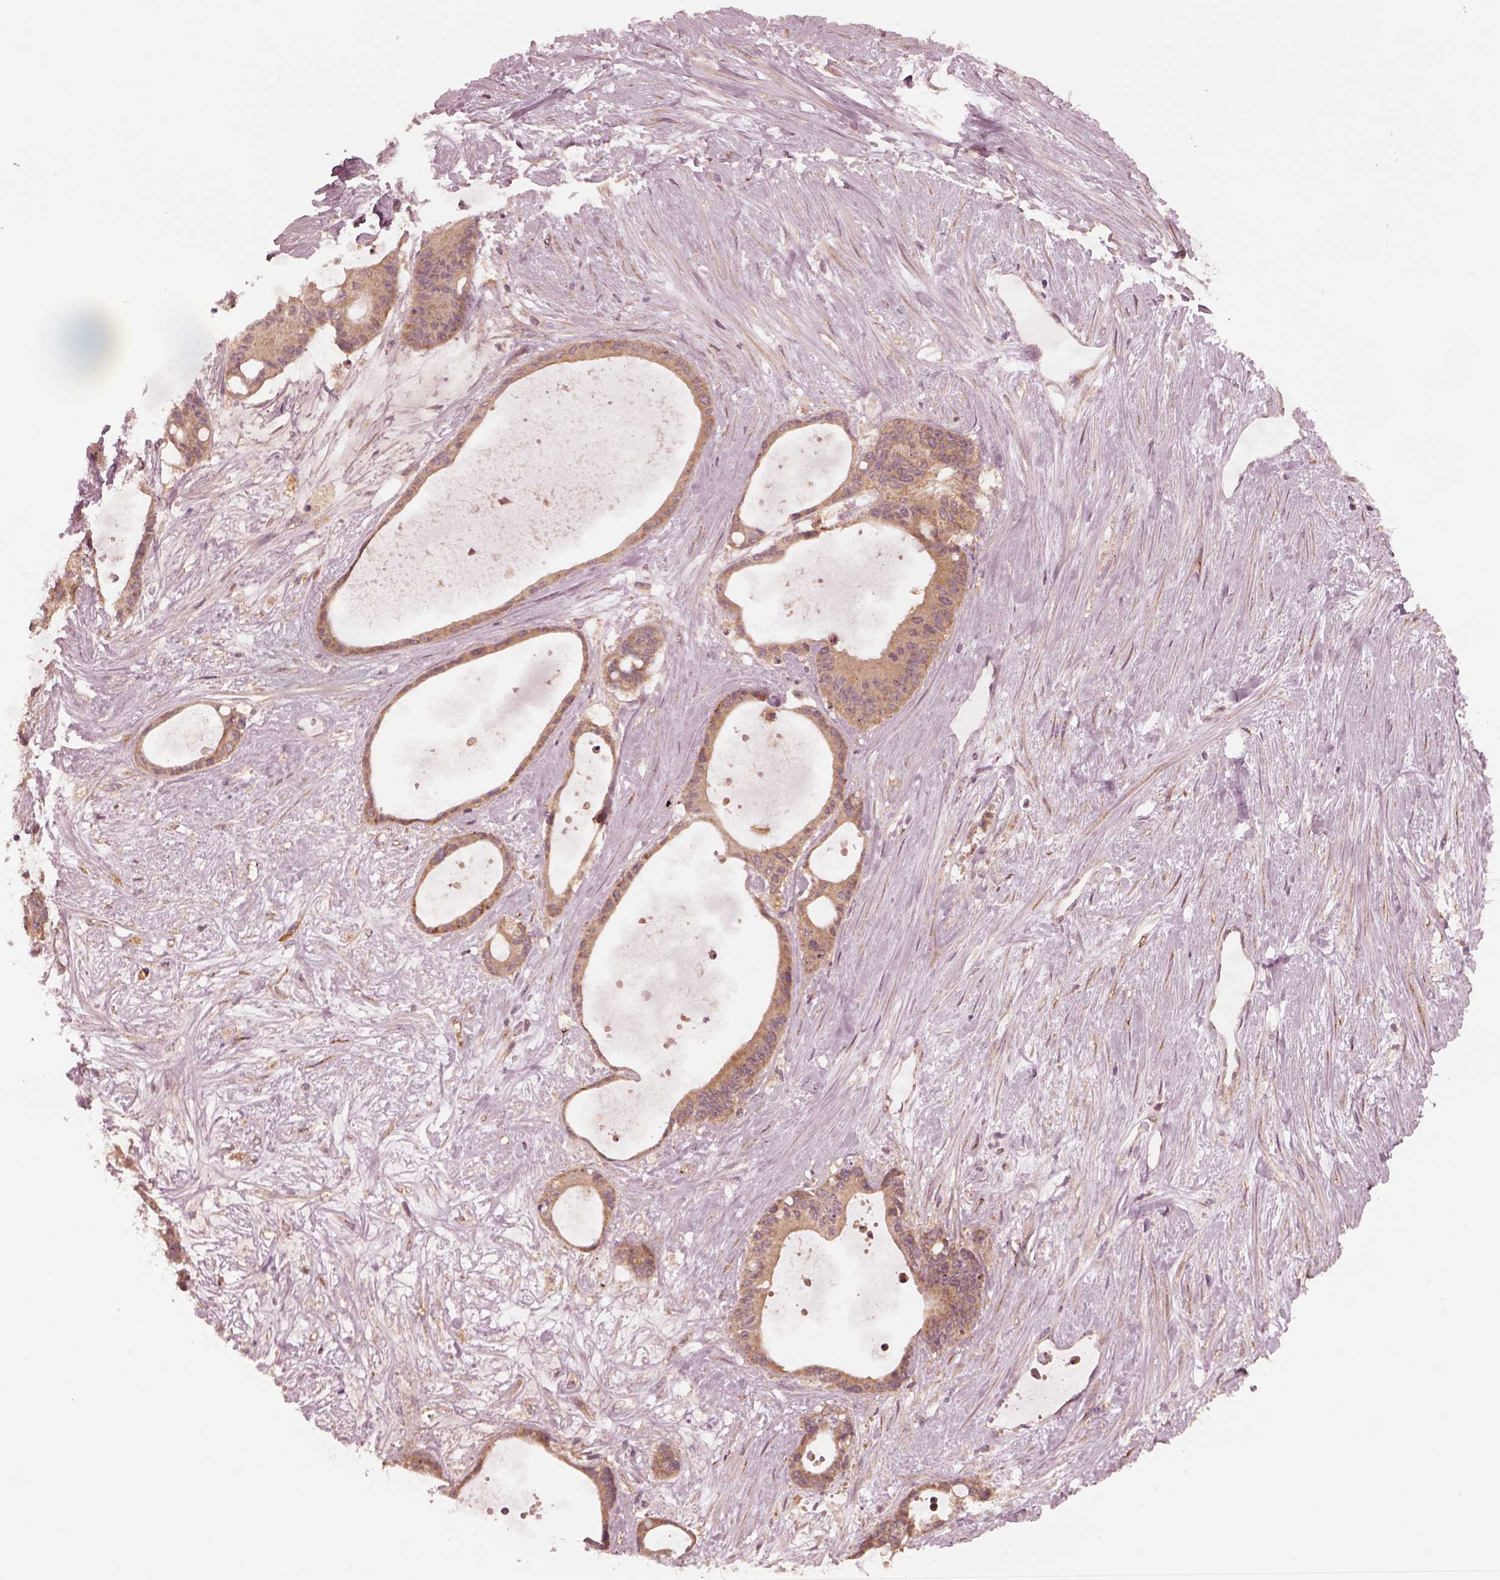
{"staining": {"intensity": "weak", "quantity": ">75%", "location": "cytoplasmic/membranous"}, "tissue": "liver cancer", "cell_type": "Tumor cells", "image_type": "cancer", "snomed": [{"axis": "morphology", "description": "Normal tissue, NOS"}, {"axis": "morphology", "description": "Cholangiocarcinoma"}, {"axis": "topography", "description": "Liver"}, {"axis": "topography", "description": "Peripheral nerve tissue"}], "caption": "Liver cancer tissue shows weak cytoplasmic/membranous expression in about >75% of tumor cells (DAB IHC with brightfield microscopy, high magnification).", "gene": "FAF2", "patient": {"sex": "female", "age": 73}}